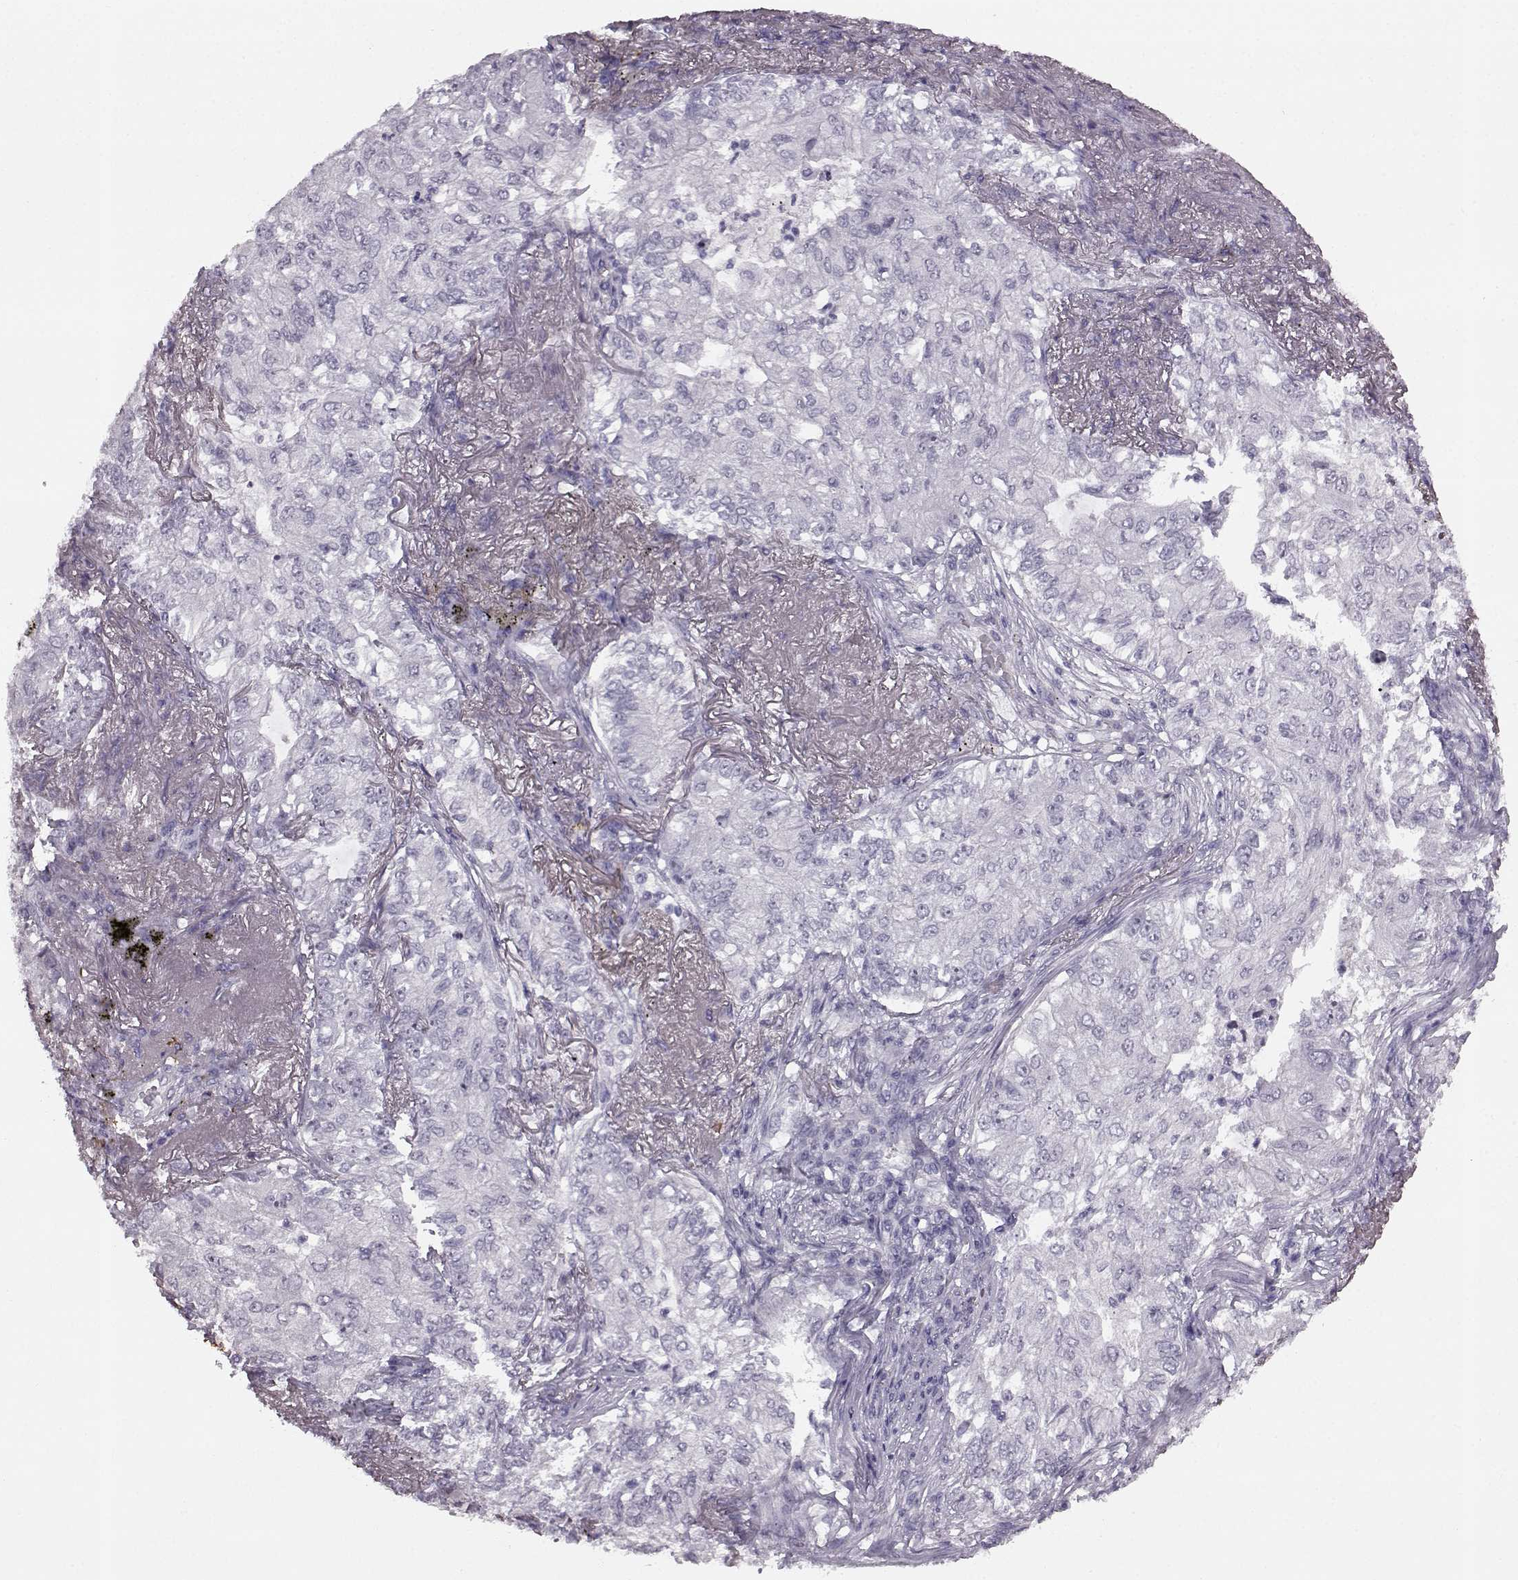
{"staining": {"intensity": "negative", "quantity": "none", "location": "none"}, "tissue": "lung cancer", "cell_type": "Tumor cells", "image_type": "cancer", "snomed": [{"axis": "morphology", "description": "Adenocarcinoma, NOS"}, {"axis": "topography", "description": "Lung"}], "caption": "DAB immunohistochemical staining of lung cancer (adenocarcinoma) demonstrates no significant expression in tumor cells. Brightfield microscopy of immunohistochemistry stained with DAB (brown) and hematoxylin (blue), captured at high magnification.", "gene": "PRPH2", "patient": {"sex": "female", "age": 73}}